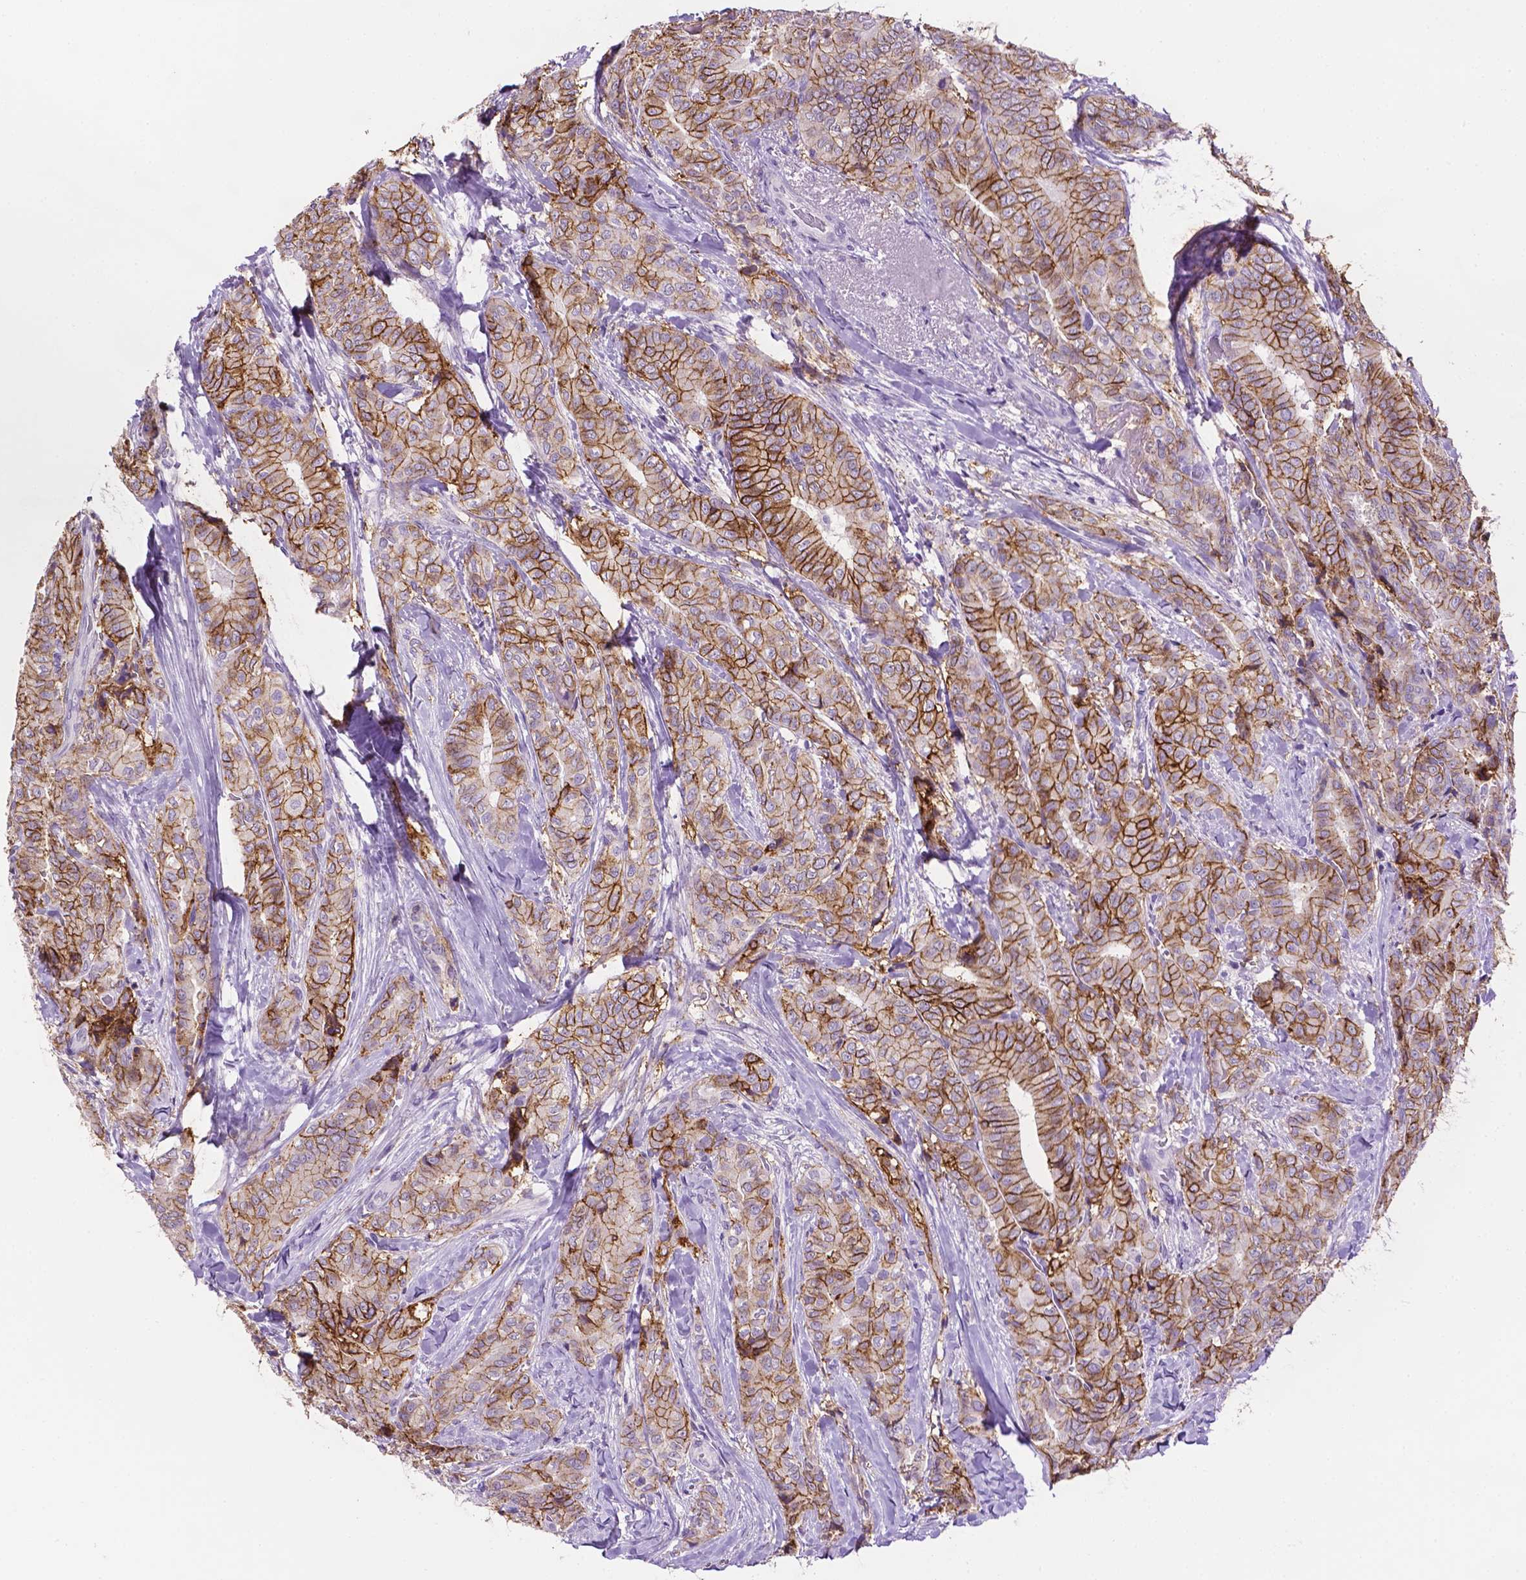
{"staining": {"intensity": "strong", "quantity": "25%-75%", "location": "cytoplasmic/membranous"}, "tissue": "thyroid cancer", "cell_type": "Tumor cells", "image_type": "cancer", "snomed": [{"axis": "morphology", "description": "Papillary adenocarcinoma, NOS"}, {"axis": "topography", "description": "Thyroid gland"}], "caption": "This image exhibits IHC staining of human papillary adenocarcinoma (thyroid), with high strong cytoplasmic/membranous staining in about 25%-75% of tumor cells.", "gene": "TACSTD2", "patient": {"sex": "male", "age": 61}}